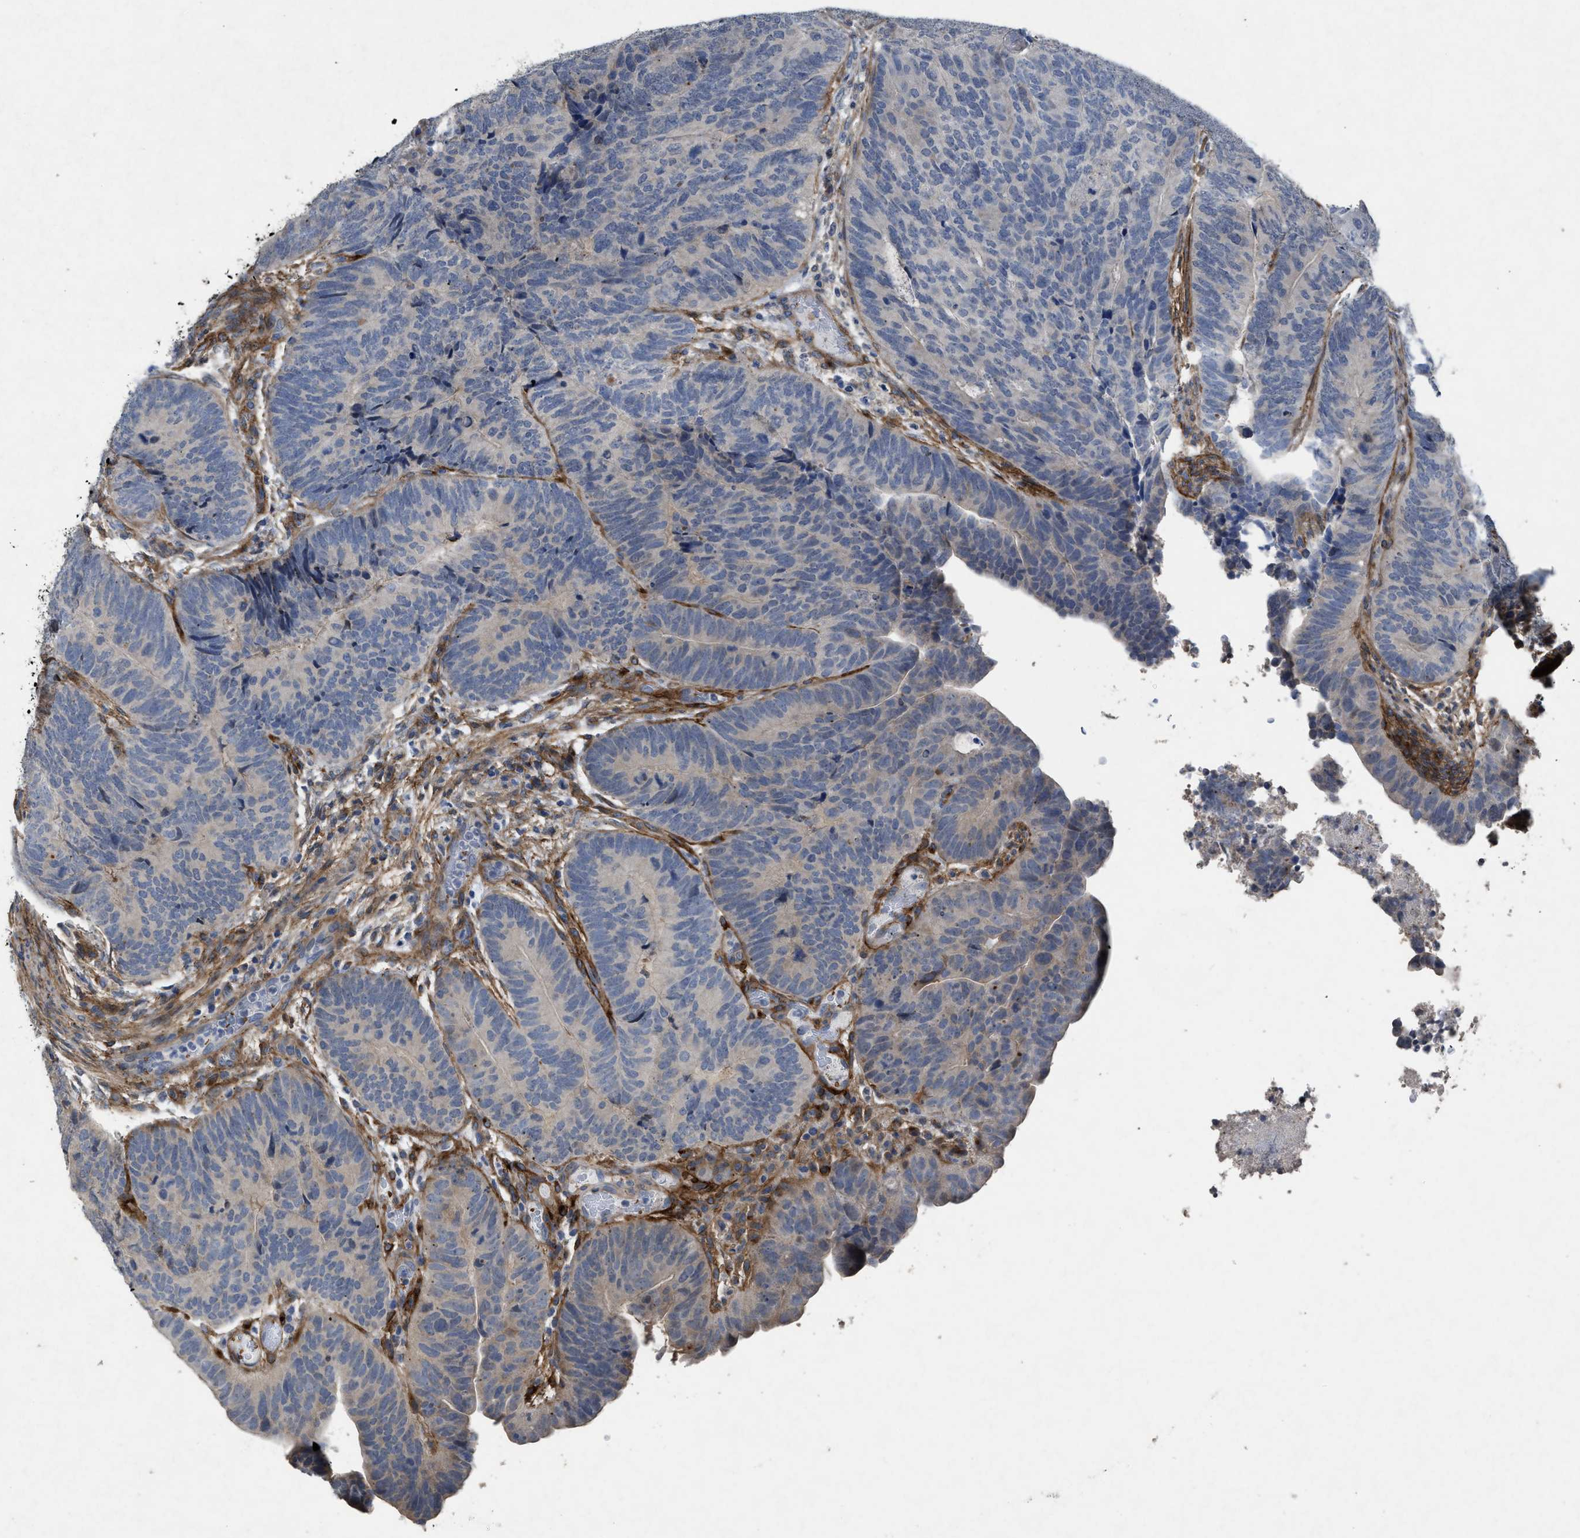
{"staining": {"intensity": "negative", "quantity": "none", "location": "none"}, "tissue": "colorectal cancer", "cell_type": "Tumor cells", "image_type": "cancer", "snomed": [{"axis": "morphology", "description": "Adenocarcinoma, NOS"}, {"axis": "topography", "description": "Colon"}], "caption": "Immunohistochemical staining of colorectal cancer exhibits no significant positivity in tumor cells.", "gene": "PDGFRA", "patient": {"sex": "female", "age": 67}}